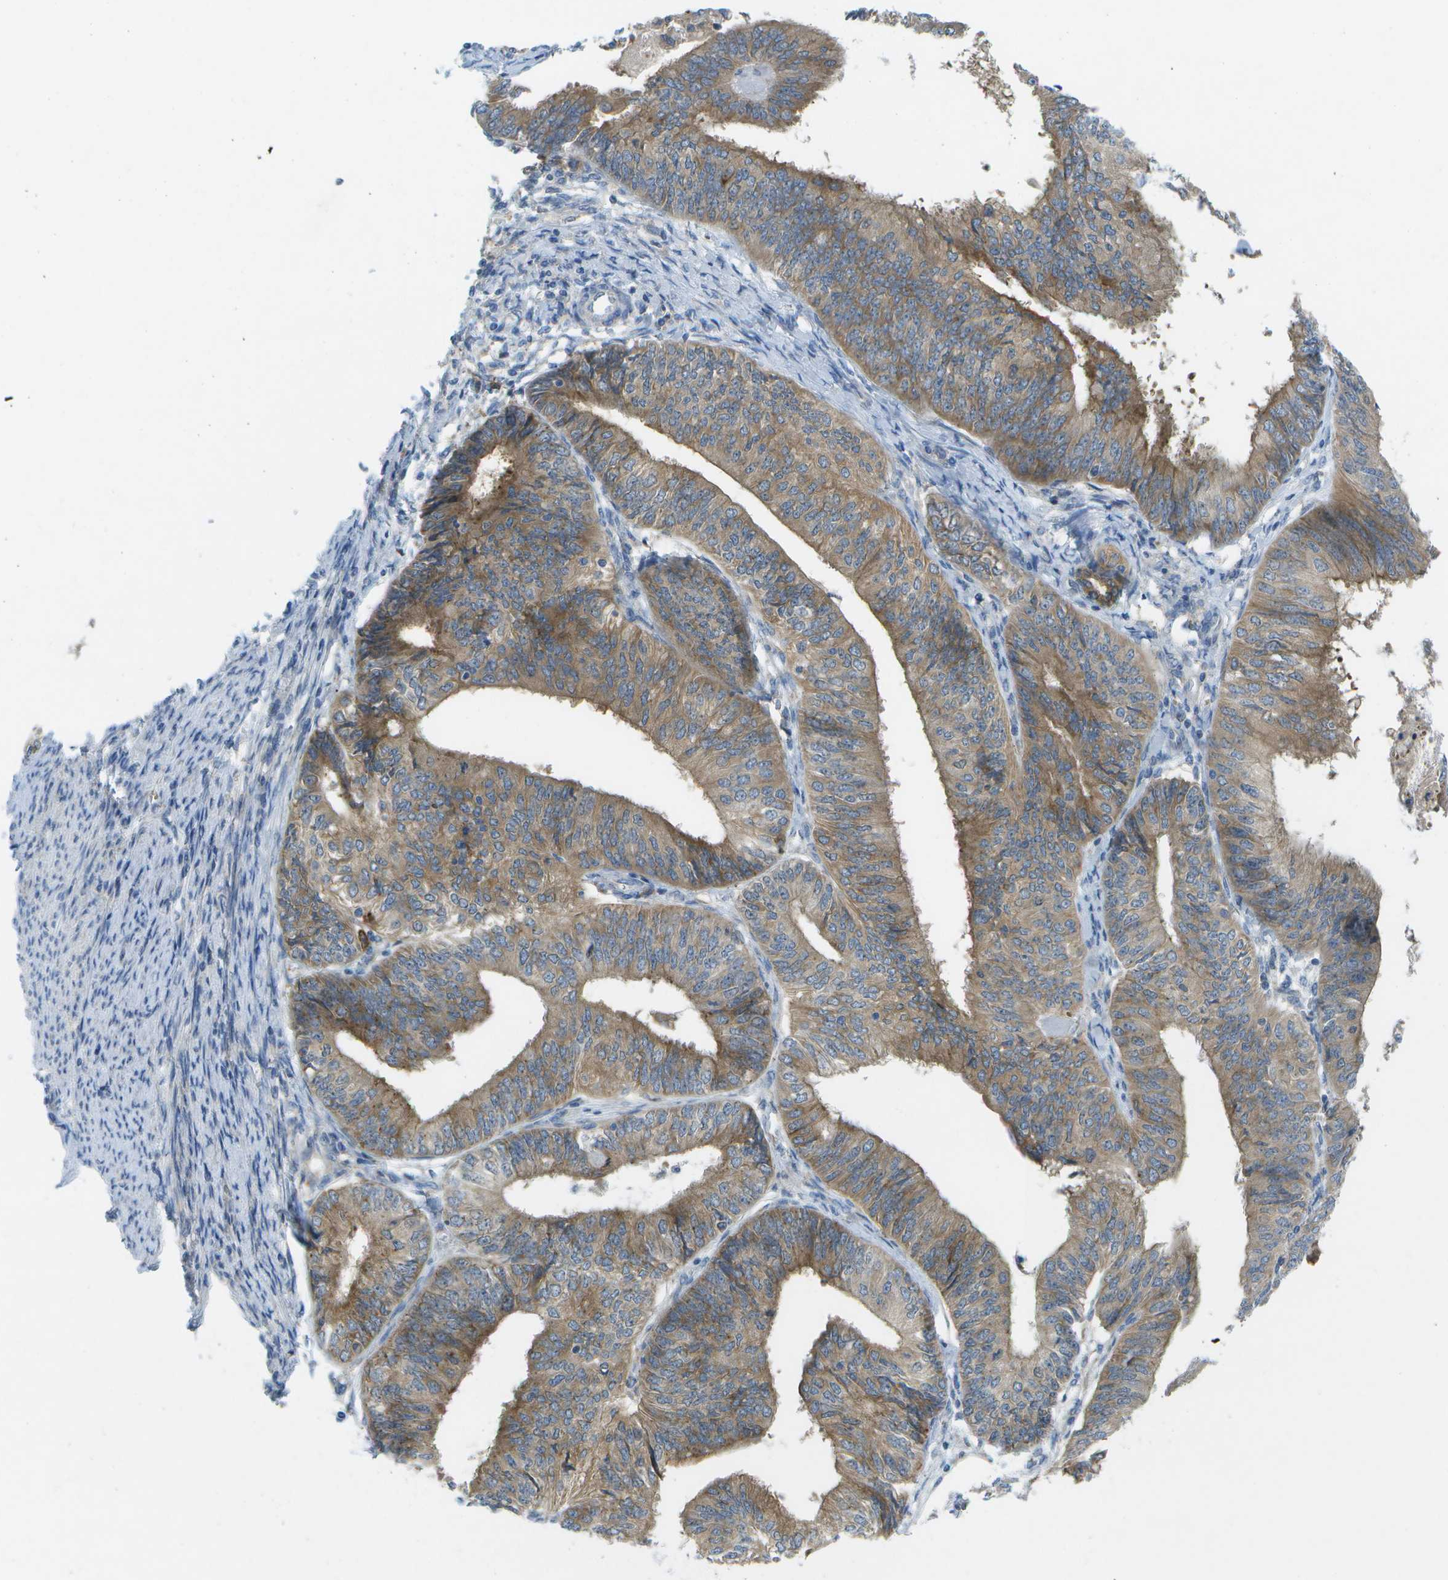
{"staining": {"intensity": "weak", "quantity": ">75%", "location": "cytoplasmic/membranous"}, "tissue": "endometrial cancer", "cell_type": "Tumor cells", "image_type": "cancer", "snomed": [{"axis": "morphology", "description": "Adenocarcinoma, NOS"}, {"axis": "topography", "description": "Endometrium"}], "caption": "Immunohistochemistry (IHC) (DAB) staining of human endometrial adenocarcinoma shows weak cytoplasmic/membranous protein expression in about >75% of tumor cells. (Stains: DAB (3,3'-diaminobenzidine) in brown, nuclei in blue, Microscopy: brightfield microscopy at high magnification).", "gene": "WNK2", "patient": {"sex": "female", "age": 58}}